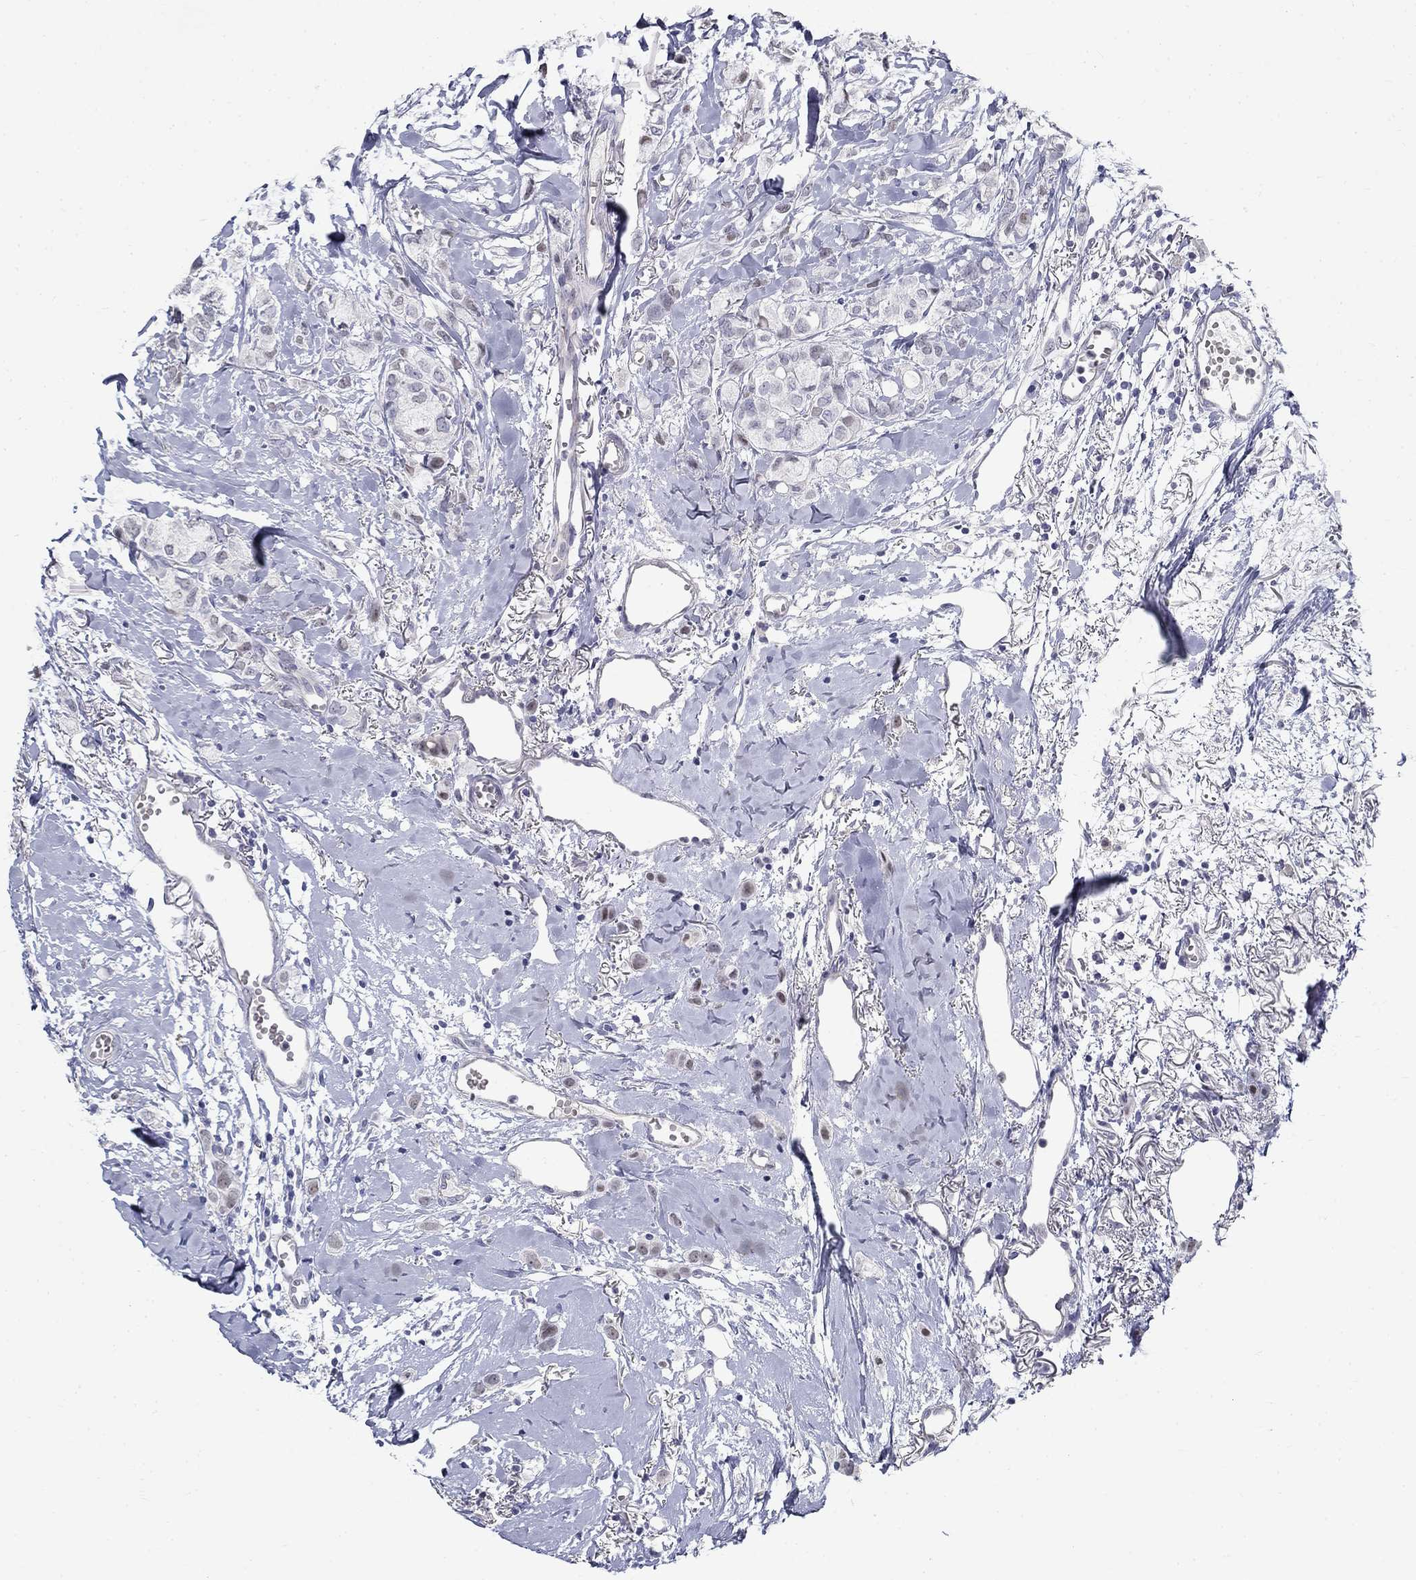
{"staining": {"intensity": "negative", "quantity": "none", "location": "none"}, "tissue": "breast cancer", "cell_type": "Tumor cells", "image_type": "cancer", "snomed": [{"axis": "morphology", "description": "Duct carcinoma"}, {"axis": "topography", "description": "Breast"}], "caption": "Immunohistochemistry (IHC) histopathology image of human breast cancer (invasive ductal carcinoma) stained for a protein (brown), which exhibits no positivity in tumor cells.", "gene": "GUCA1A", "patient": {"sex": "female", "age": 85}}